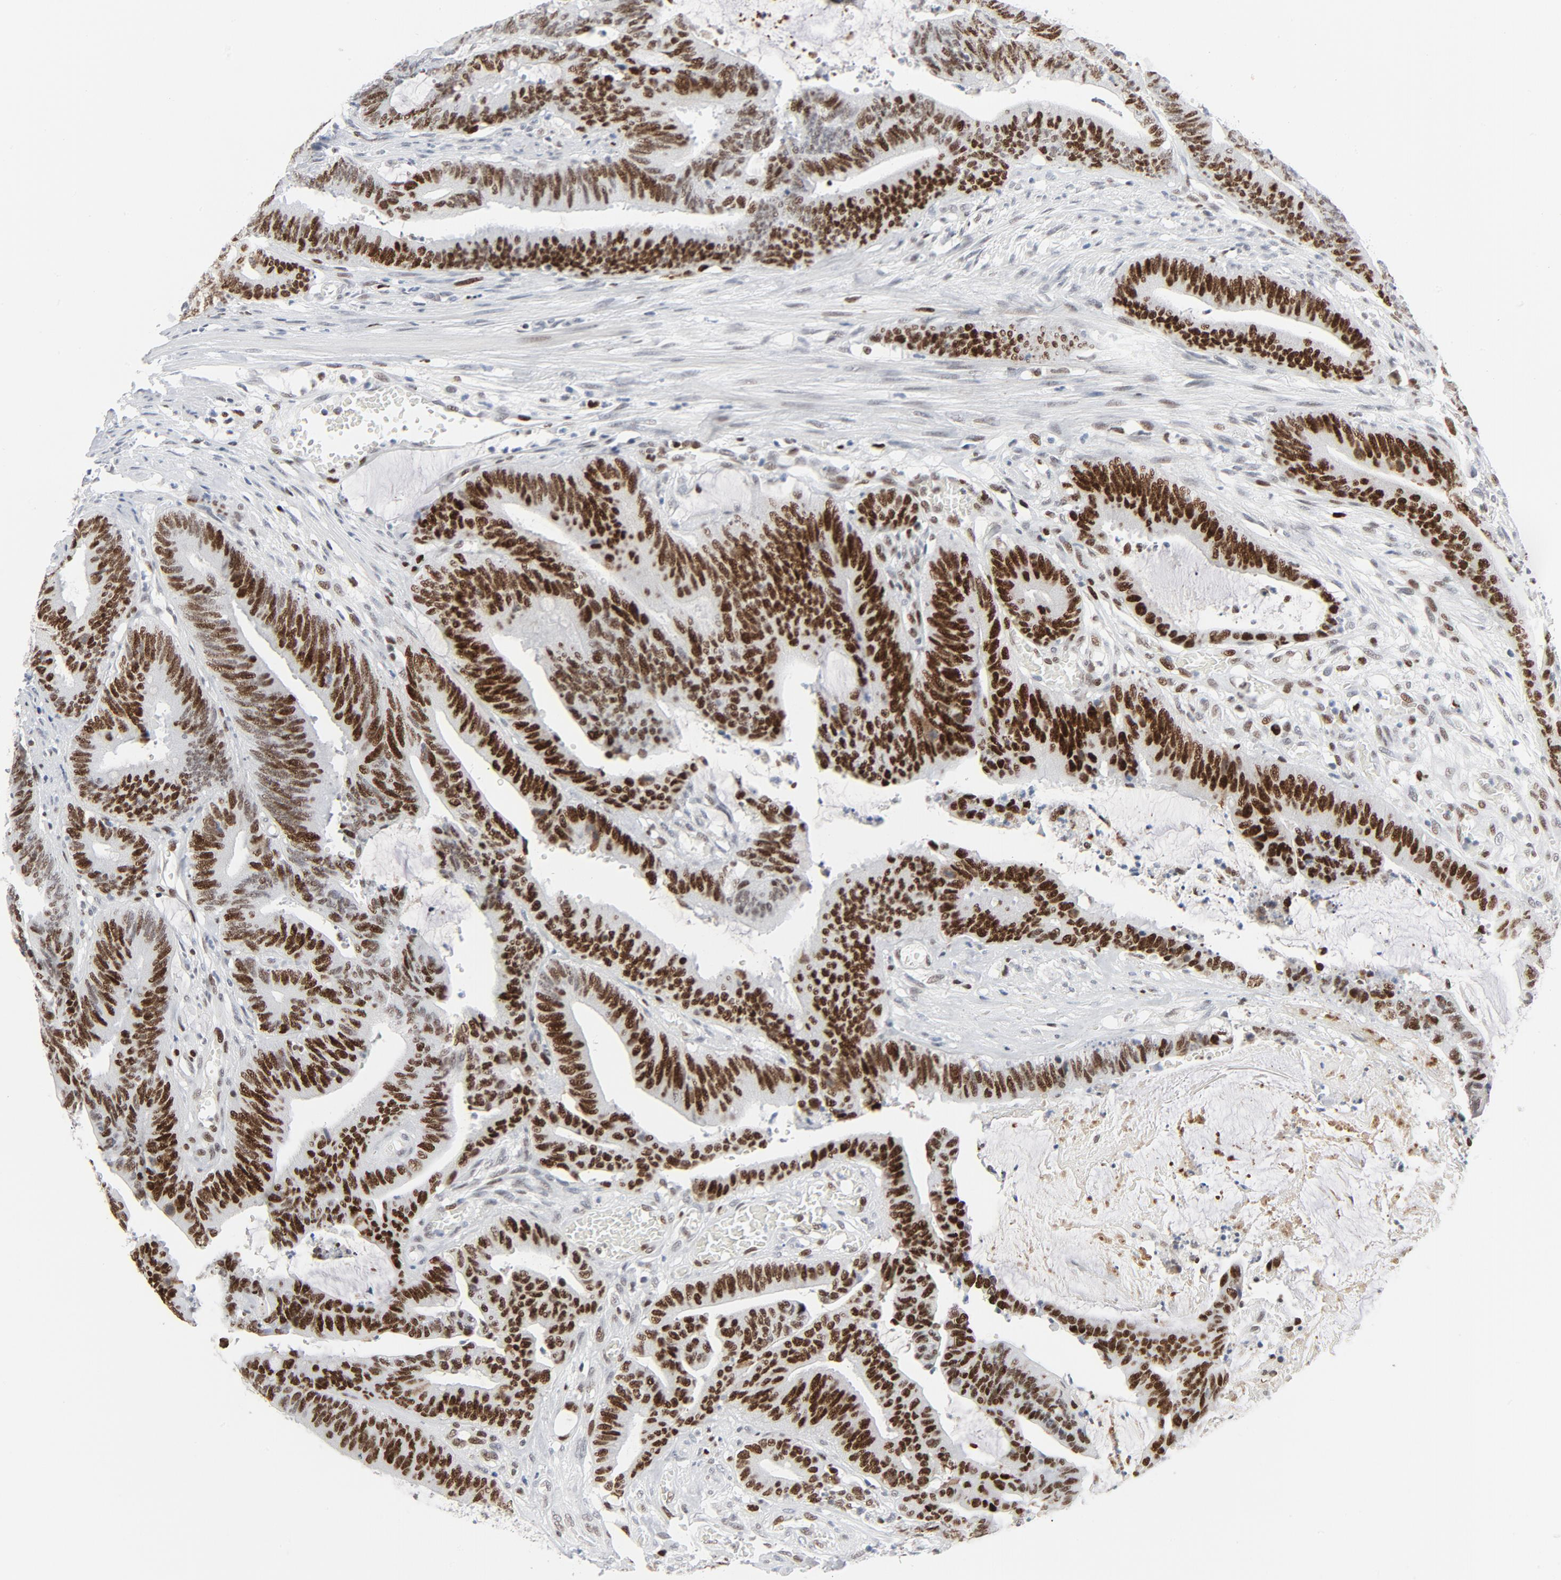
{"staining": {"intensity": "strong", "quantity": ">75%", "location": "nuclear"}, "tissue": "colorectal cancer", "cell_type": "Tumor cells", "image_type": "cancer", "snomed": [{"axis": "morphology", "description": "Adenocarcinoma, NOS"}, {"axis": "topography", "description": "Rectum"}], "caption": "This histopathology image displays IHC staining of human adenocarcinoma (colorectal), with high strong nuclear staining in approximately >75% of tumor cells.", "gene": "POLD1", "patient": {"sex": "female", "age": 66}}